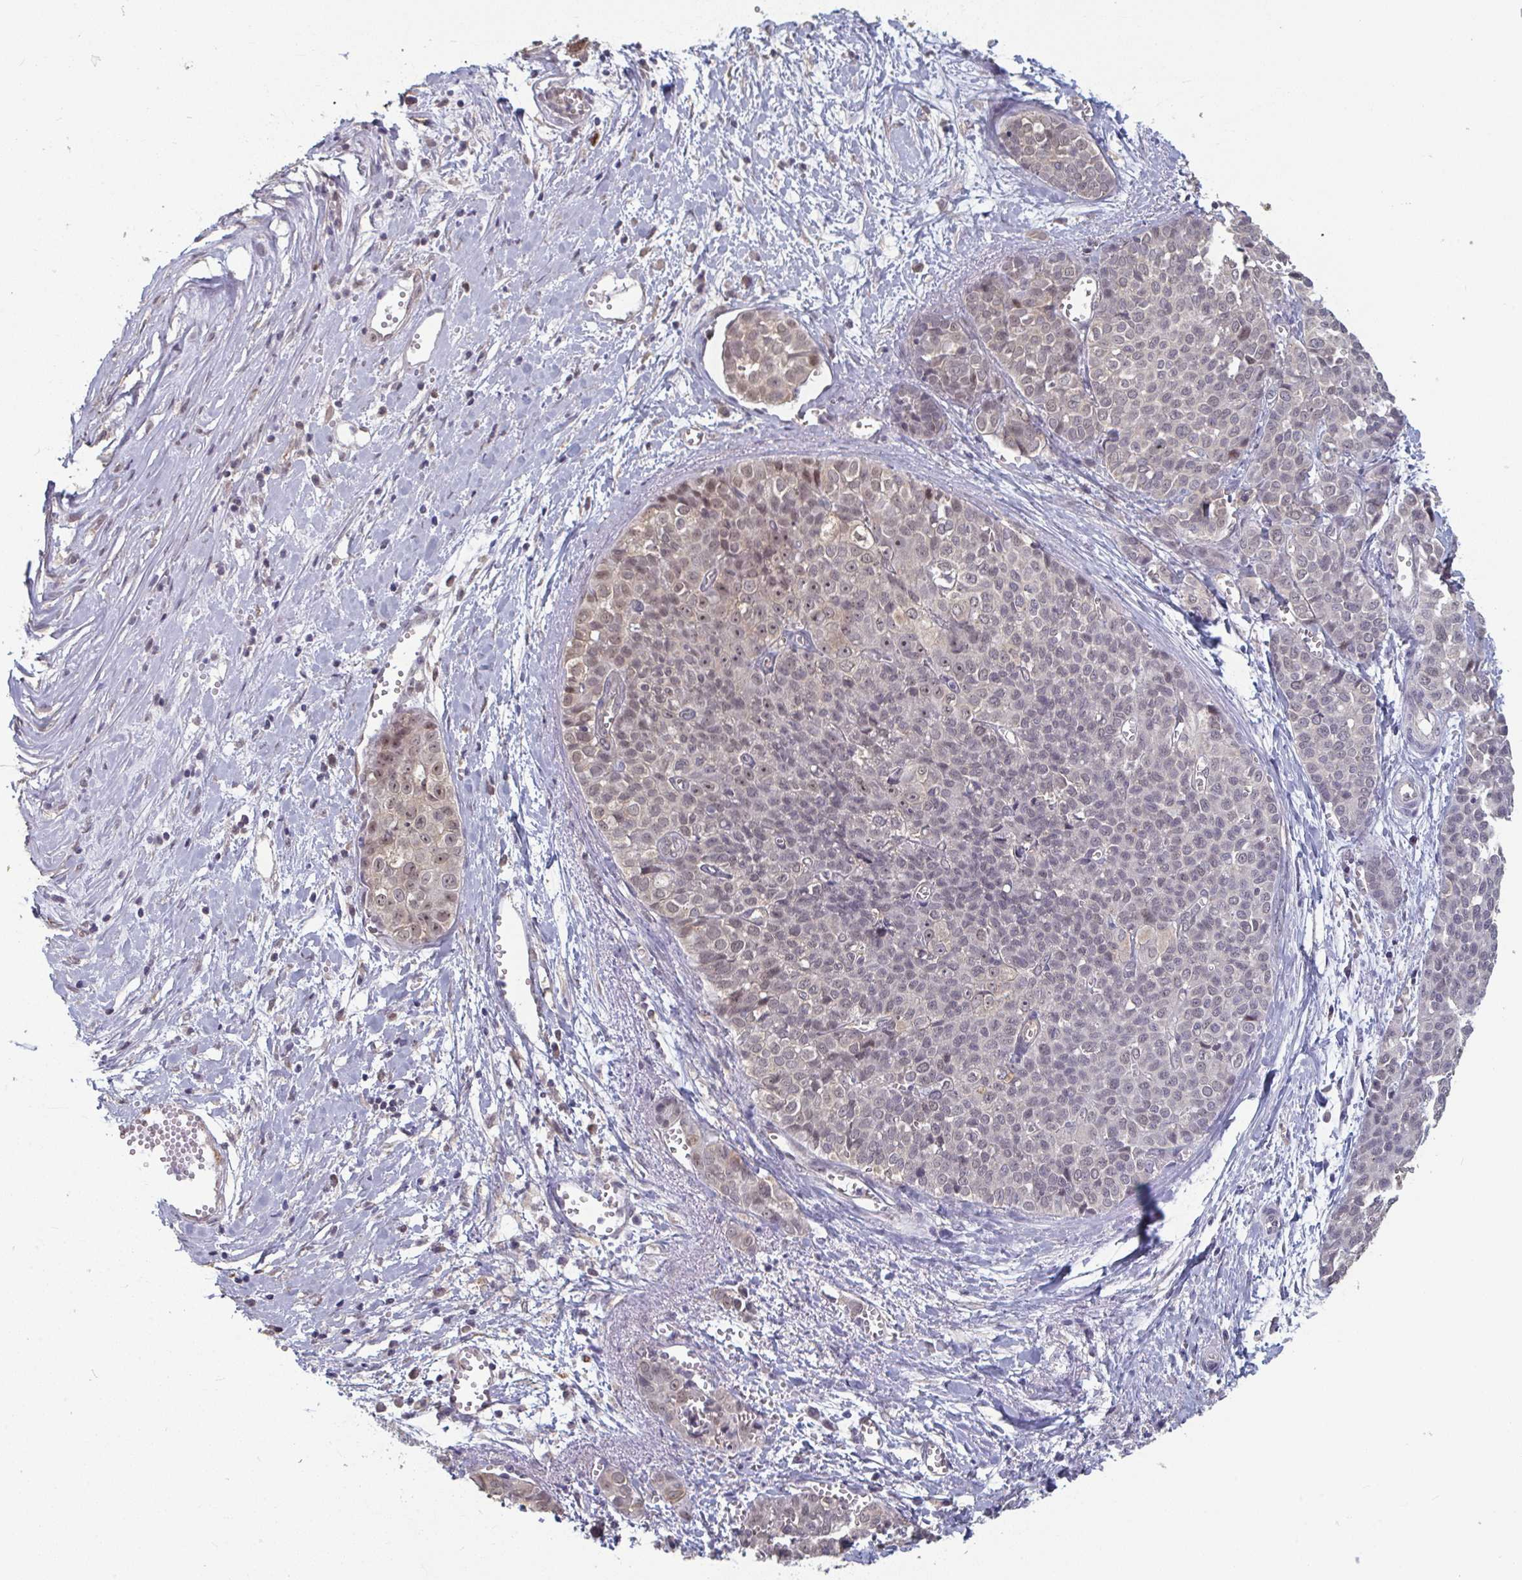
{"staining": {"intensity": "weak", "quantity": "<25%", "location": "nuclear"}, "tissue": "liver cancer", "cell_type": "Tumor cells", "image_type": "cancer", "snomed": [{"axis": "morphology", "description": "Cholangiocarcinoma"}, {"axis": "topography", "description": "Liver"}], "caption": "This image is of liver cancer (cholangiocarcinoma) stained with IHC to label a protein in brown with the nuclei are counter-stained blue. There is no expression in tumor cells.", "gene": "LIX1", "patient": {"sex": "female", "age": 77}}